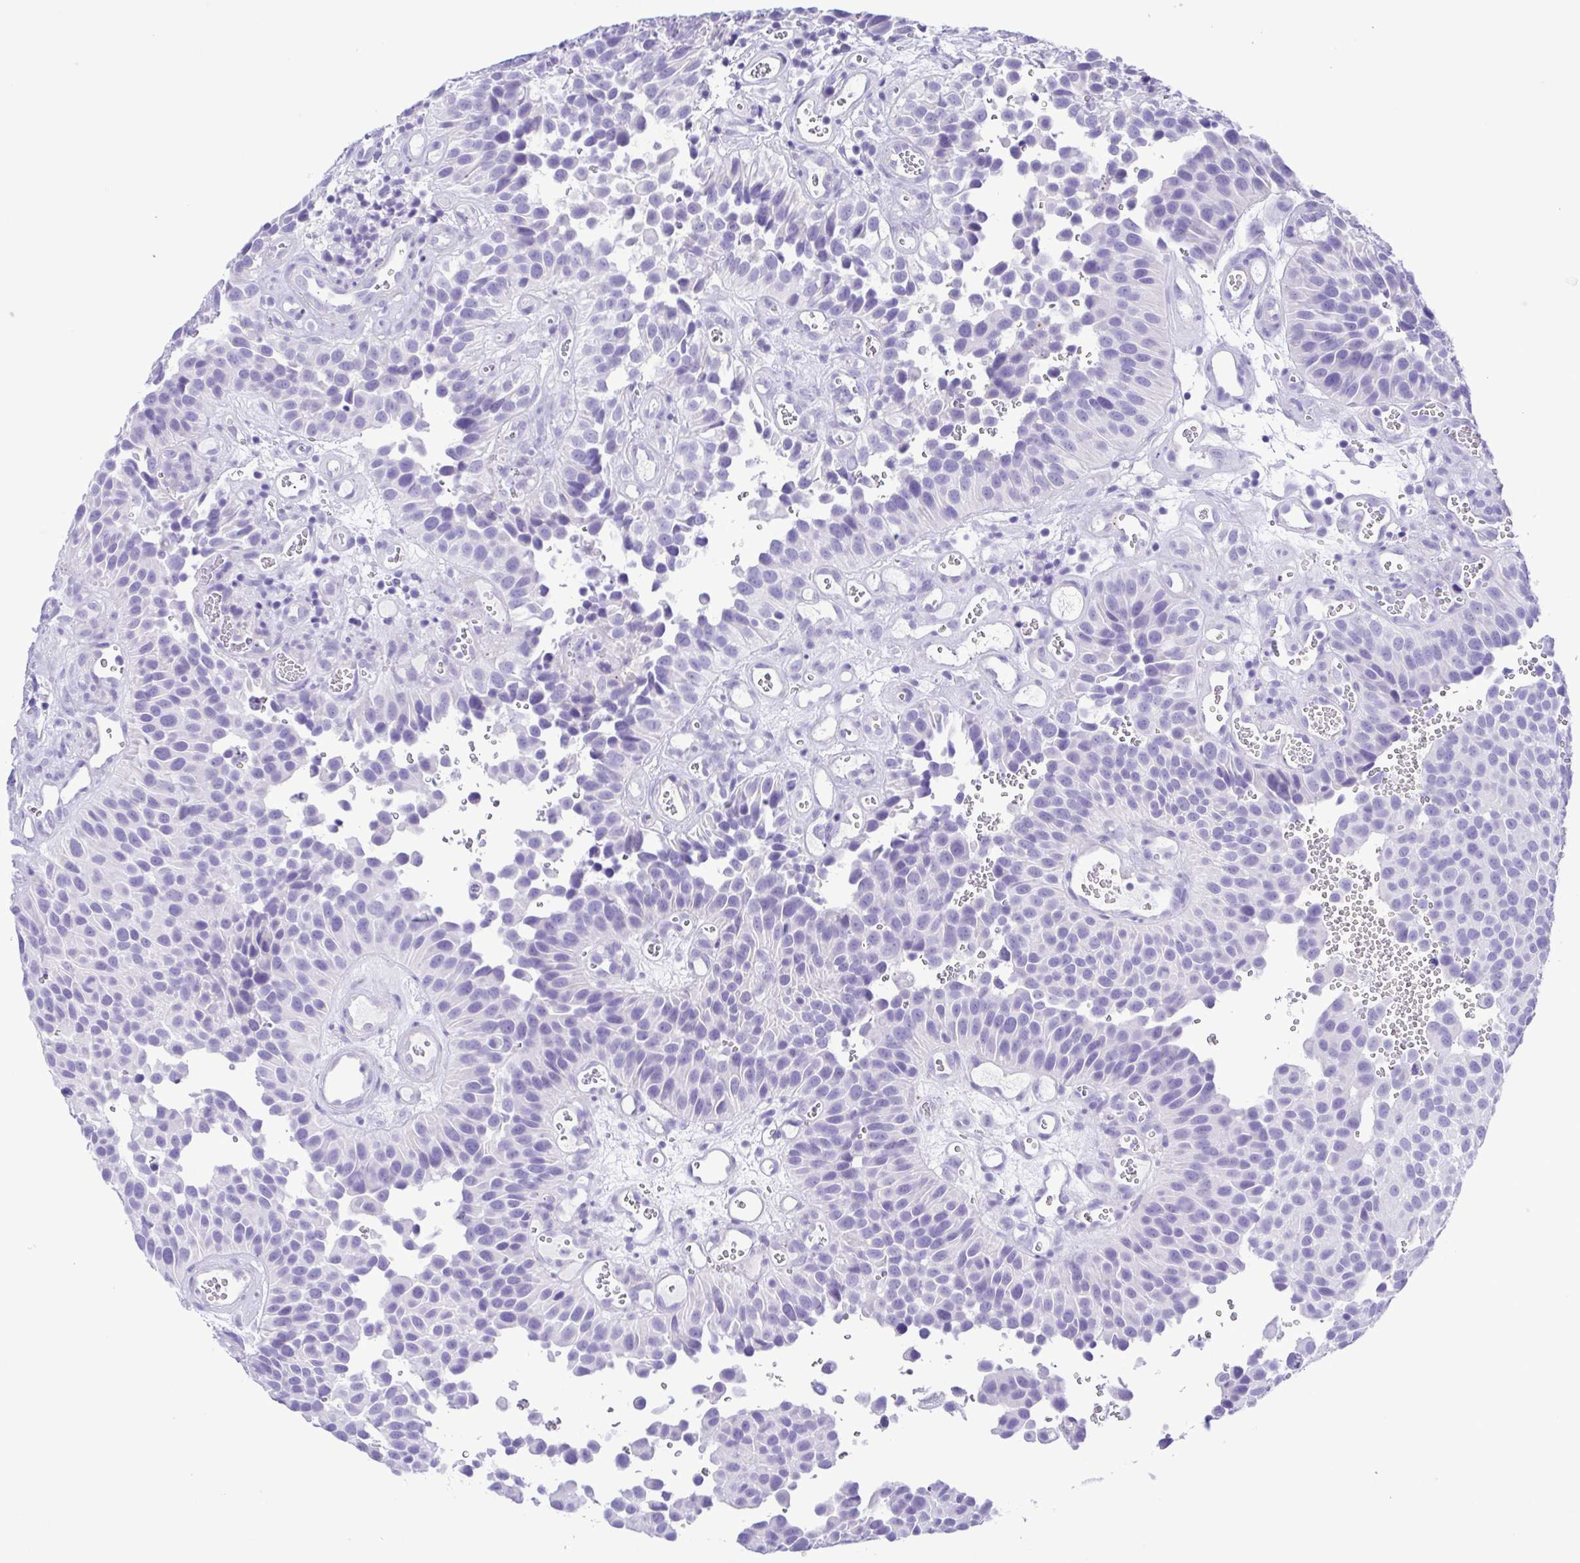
{"staining": {"intensity": "negative", "quantity": "none", "location": "none"}, "tissue": "urothelial cancer", "cell_type": "Tumor cells", "image_type": "cancer", "snomed": [{"axis": "morphology", "description": "Urothelial carcinoma, Low grade"}, {"axis": "topography", "description": "Urinary bladder"}], "caption": "IHC image of human urothelial cancer stained for a protein (brown), which displays no positivity in tumor cells.", "gene": "OVGP1", "patient": {"sex": "male", "age": 76}}